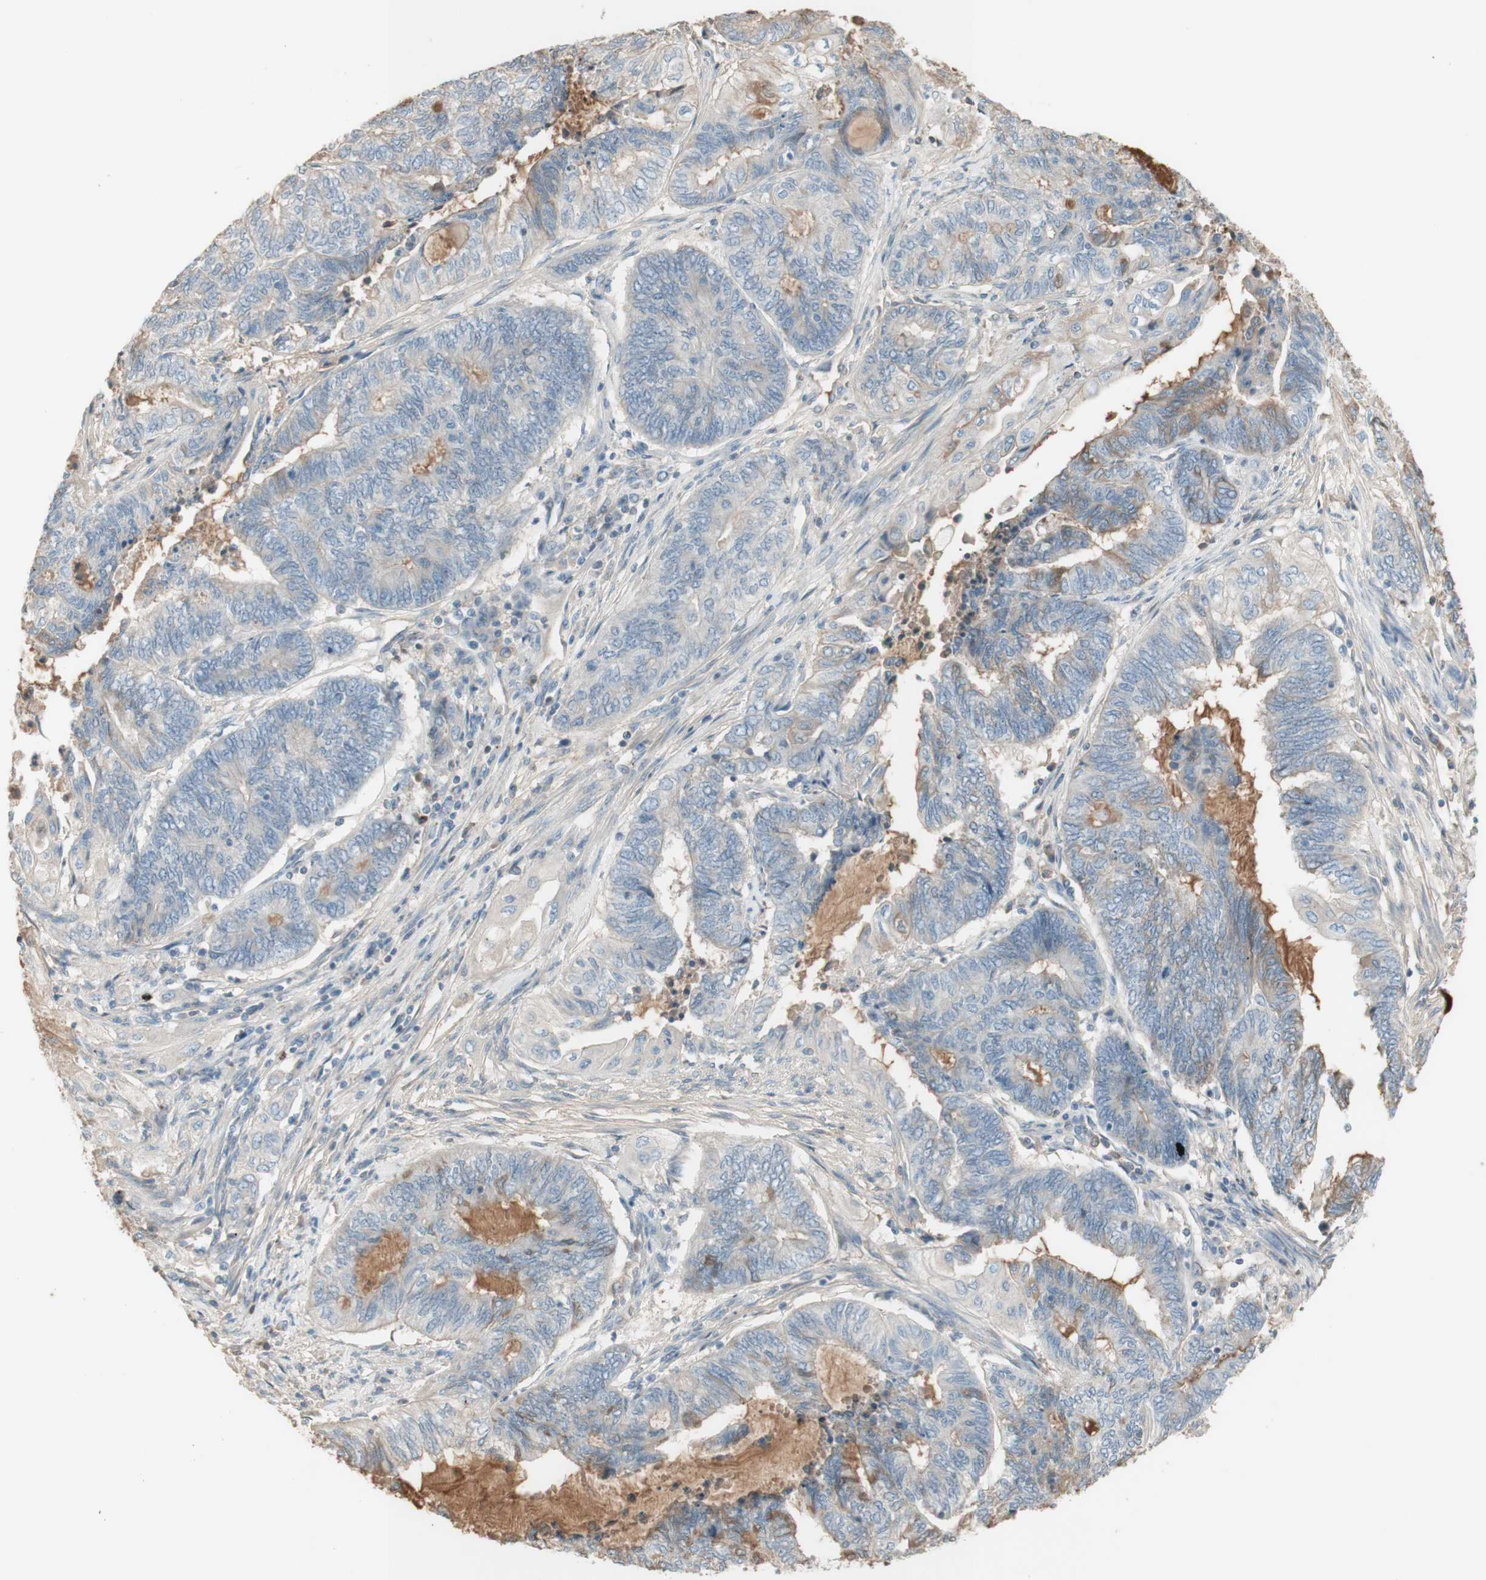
{"staining": {"intensity": "negative", "quantity": "none", "location": "none"}, "tissue": "endometrial cancer", "cell_type": "Tumor cells", "image_type": "cancer", "snomed": [{"axis": "morphology", "description": "Adenocarcinoma, NOS"}, {"axis": "topography", "description": "Uterus"}, {"axis": "topography", "description": "Endometrium"}], "caption": "DAB immunohistochemical staining of adenocarcinoma (endometrial) shows no significant expression in tumor cells. The staining was performed using DAB to visualize the protein expression in brown, while the nuclei were stained in blue with hematoxylin (Magnification: 20x).", "gene": "IFNG", "patient": {"sex": "female", "age": 70}}